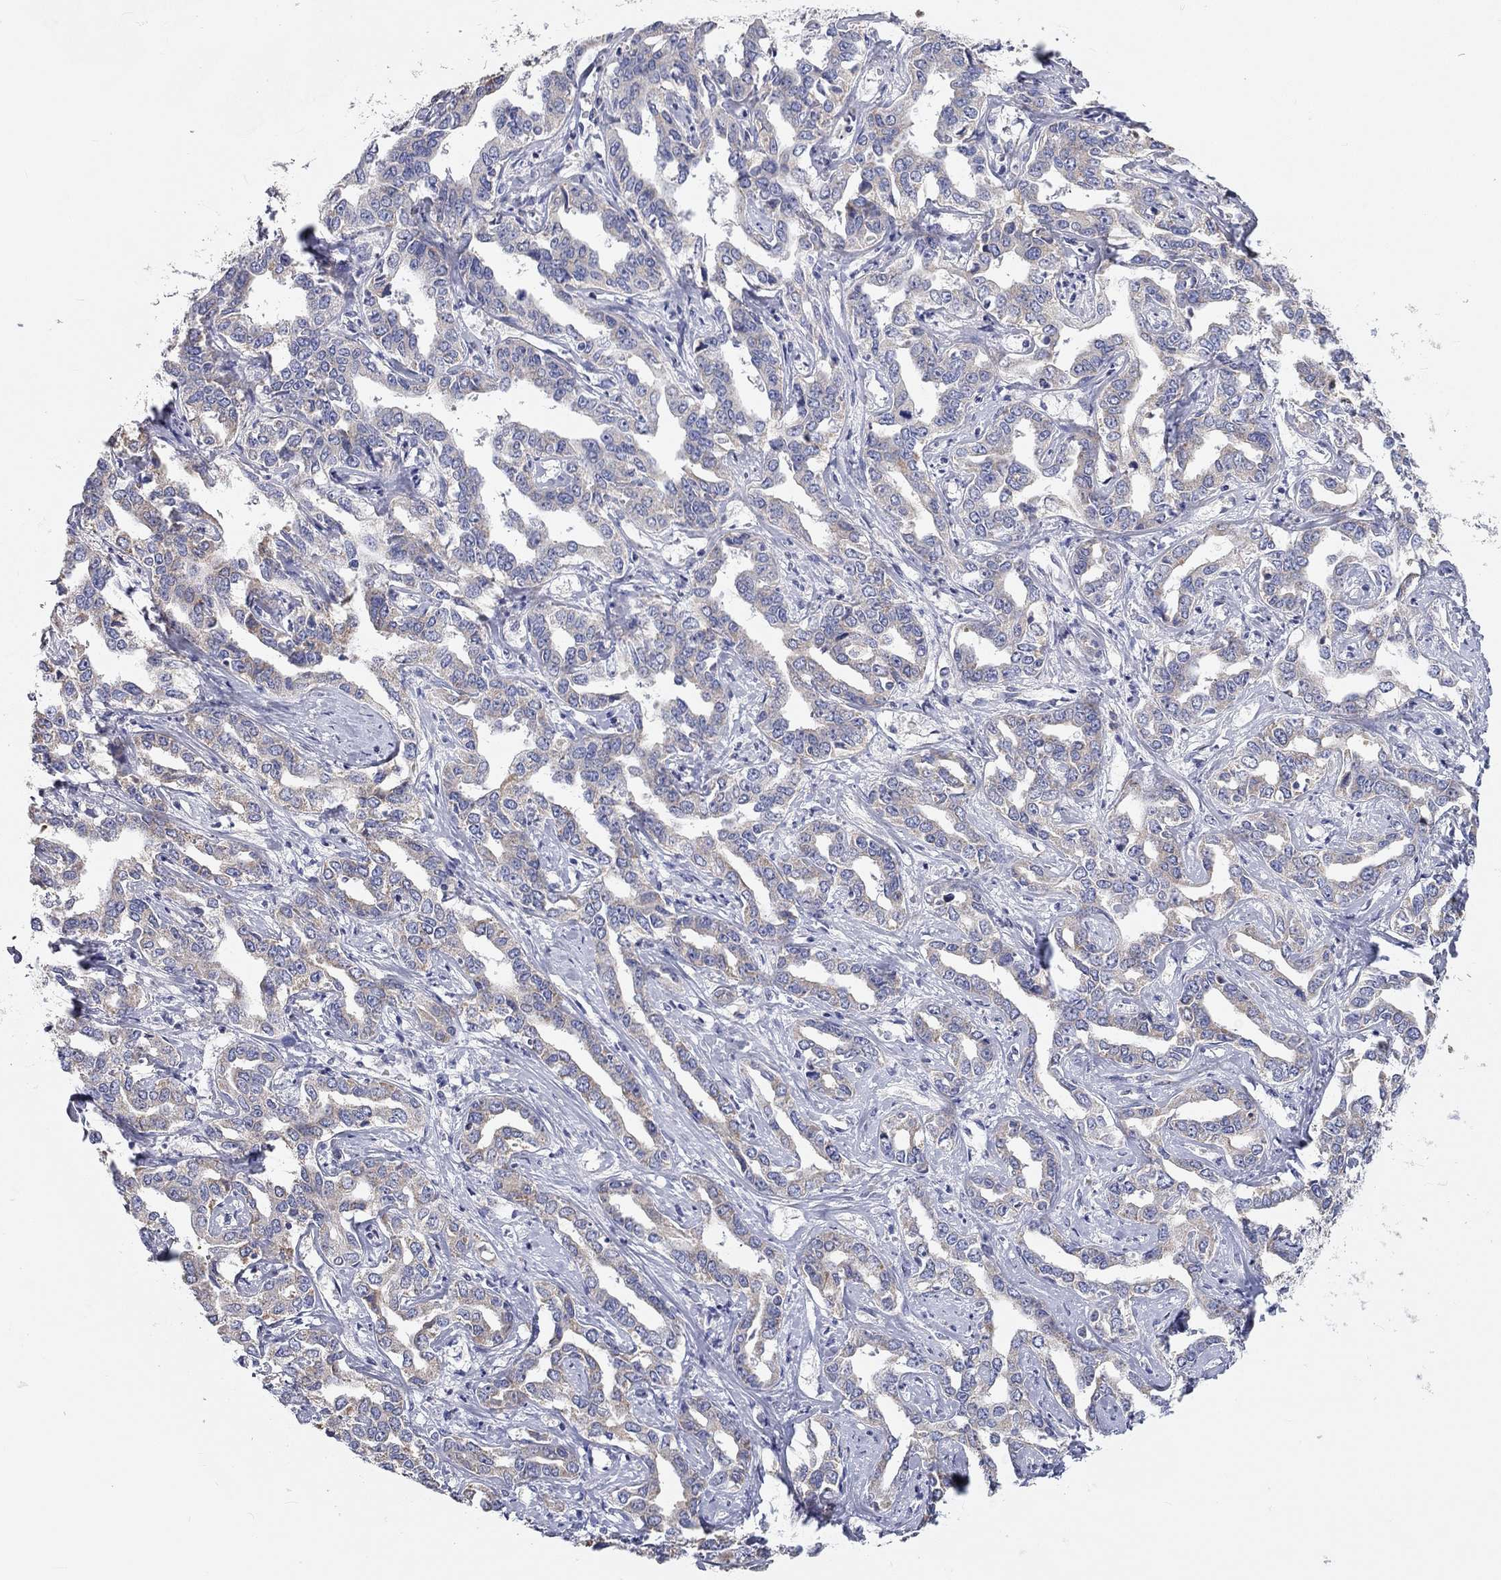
{"staining": {"intensity": "weak", "quantity": "25%-75%", "location": "cytoplasmic/membranous"}, "tissue": "liver cancer", "cell_type": "Tumor cells", "image_type": "cancer", "snomed": [{"axis": "morphology", "description": "Cholangiocarcinoma"}, {"axis": "topography", "description": "Liver"}], "caption": "Protein staining of liver cancer (cholangiocarcinoma) tissue exhibits weak cytoplasmic/membranous staining in about 25%-75% of tumor cells.", "gene": "RCAN1", "patient": {"sex": "male", "age": 59}}